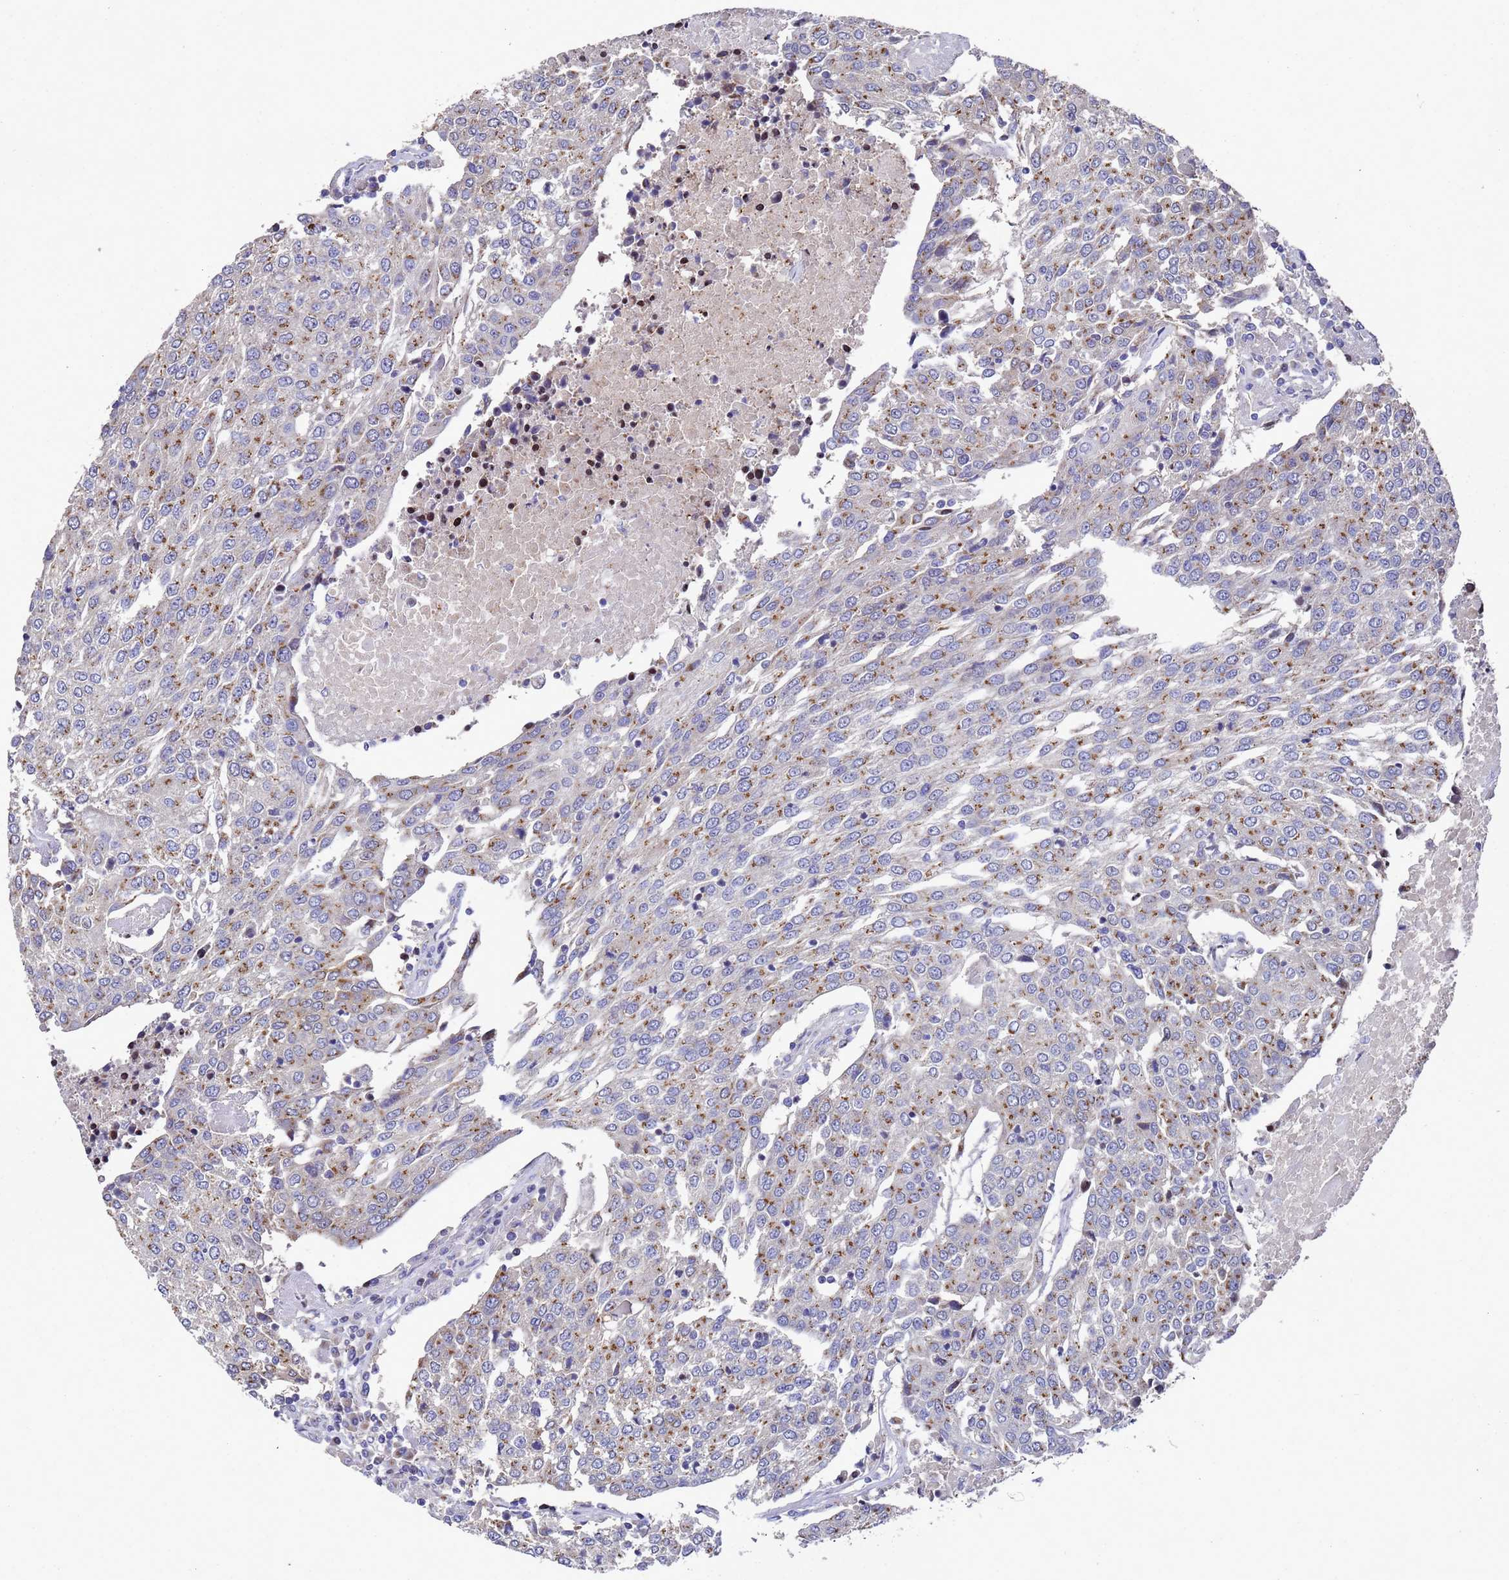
{"staining": {"intensity": "moderate", "quantity": ">75%", "location": "cytoplasmic/membranous"}, "tissue": "urothelial cancer", "cell_type": "Tumor cells", "image_type": "cancer", "snomed": [{"axis": "morphology", "description": "Urothelial carcinoma, High grade"}, {"axis": "topography", "description": "Urinary bladder"}], "caption": "The immunohistochemical stain highlights moderate cytoplasmic/membranous positivity in tumor cells of high-grade urothelial carcinoma tissue. (DAB = brown stain, brightfield microscopy at high magnification).", "gene": "NSUN6", "patient": {"sex": "female", "age": 85}}